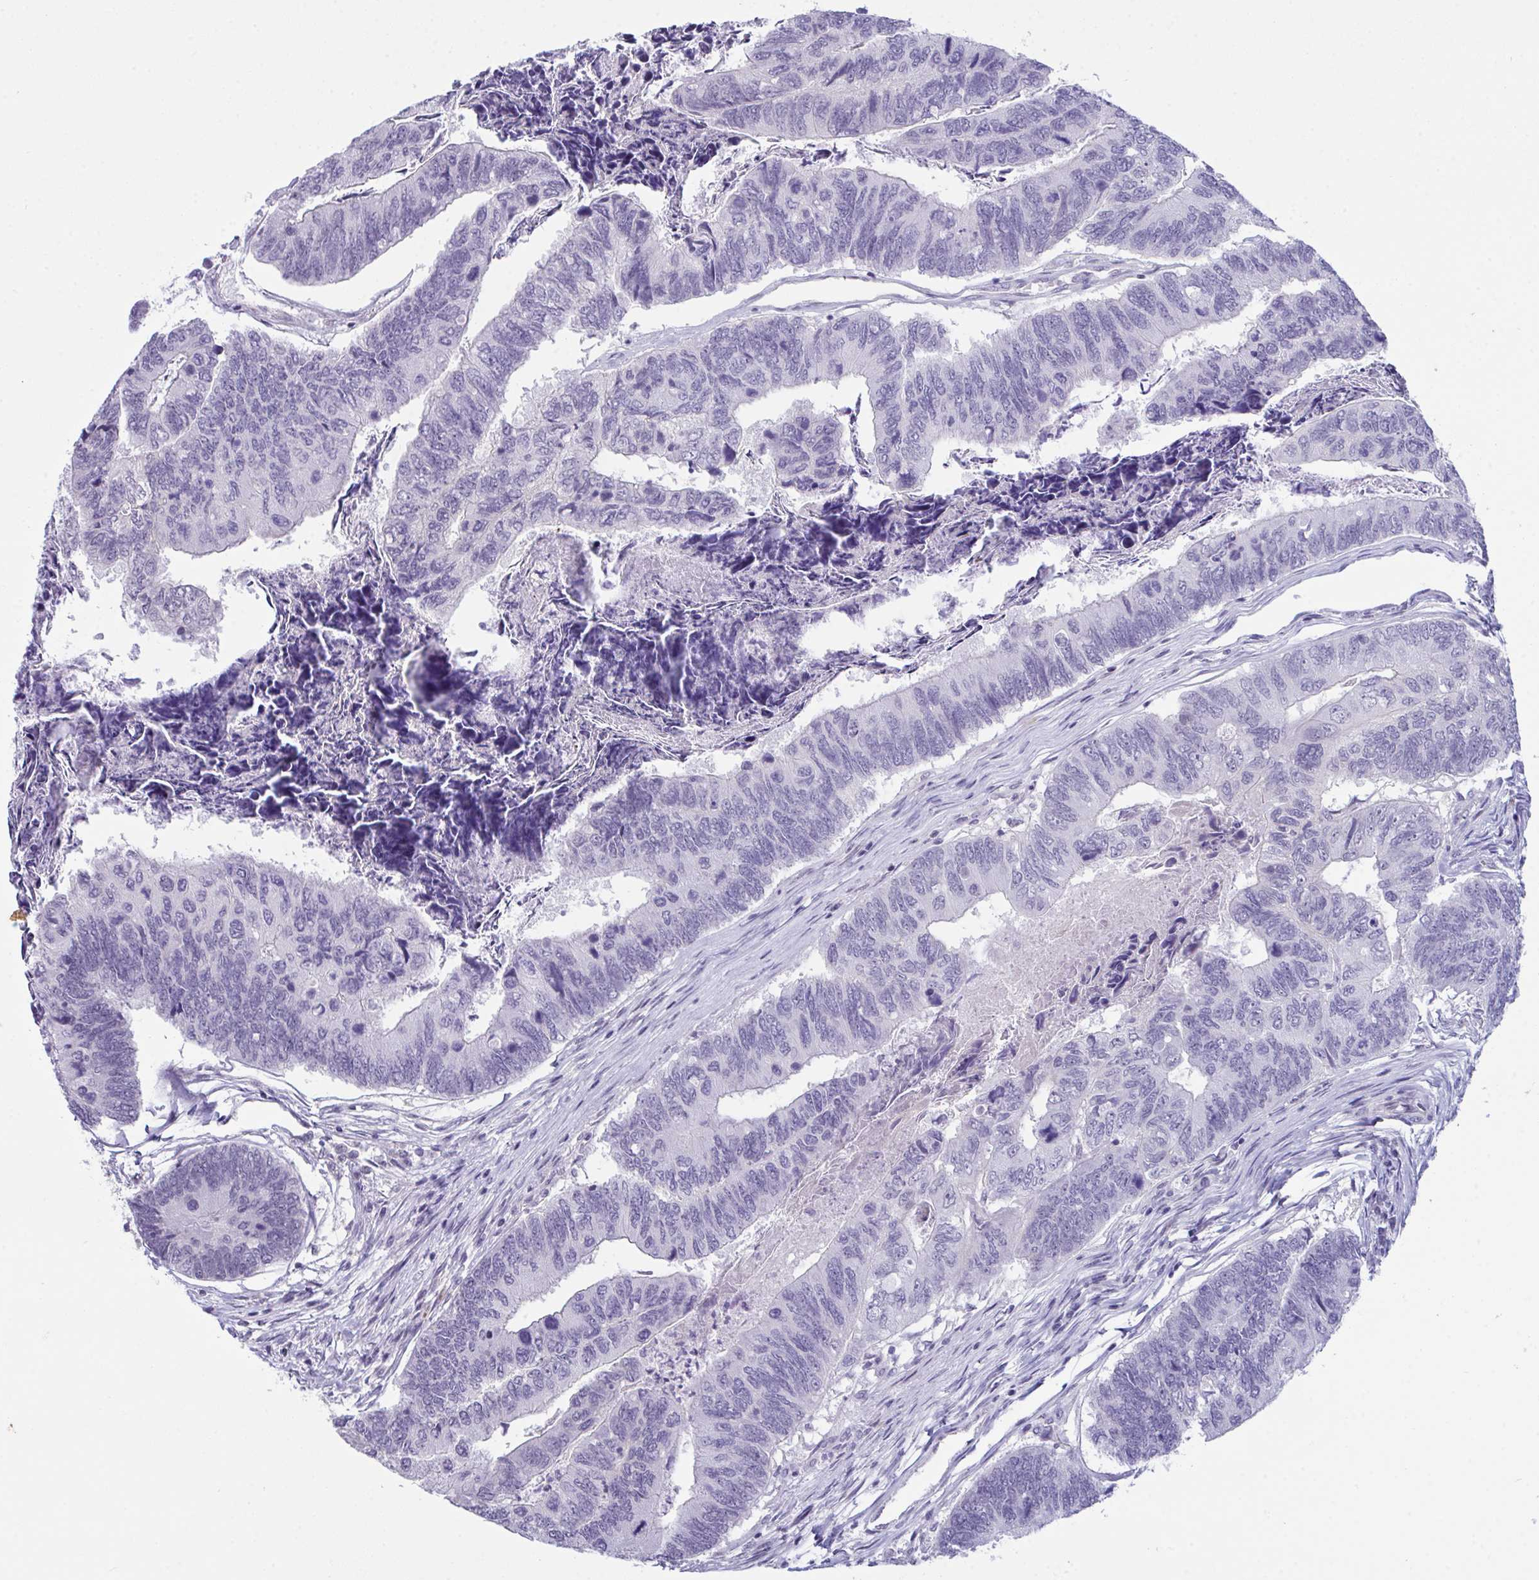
{"staining": {"intensity": "negative", "quantity": "none", "location": "none"}, "tissue": "colorectal cancer", "cell_type": "Tumor cells", "image_type": "cancer", "snomed": [{"axis": "morphology", "description": "Adenocarcinoma, NOS"}, {"axis": "topography", "description": "Colon"}], "caption": "Protein analysis of colorectal cancer reveals no significant staining in tumor cells. The staining was performed using DAB to visualize the protein expression in brown, while the nuclei were stained in blue with hematoxylin (Magnification: 20x).", "gene": "ATP6V0D2", "patient": {"sex": "female", "age": 67}}